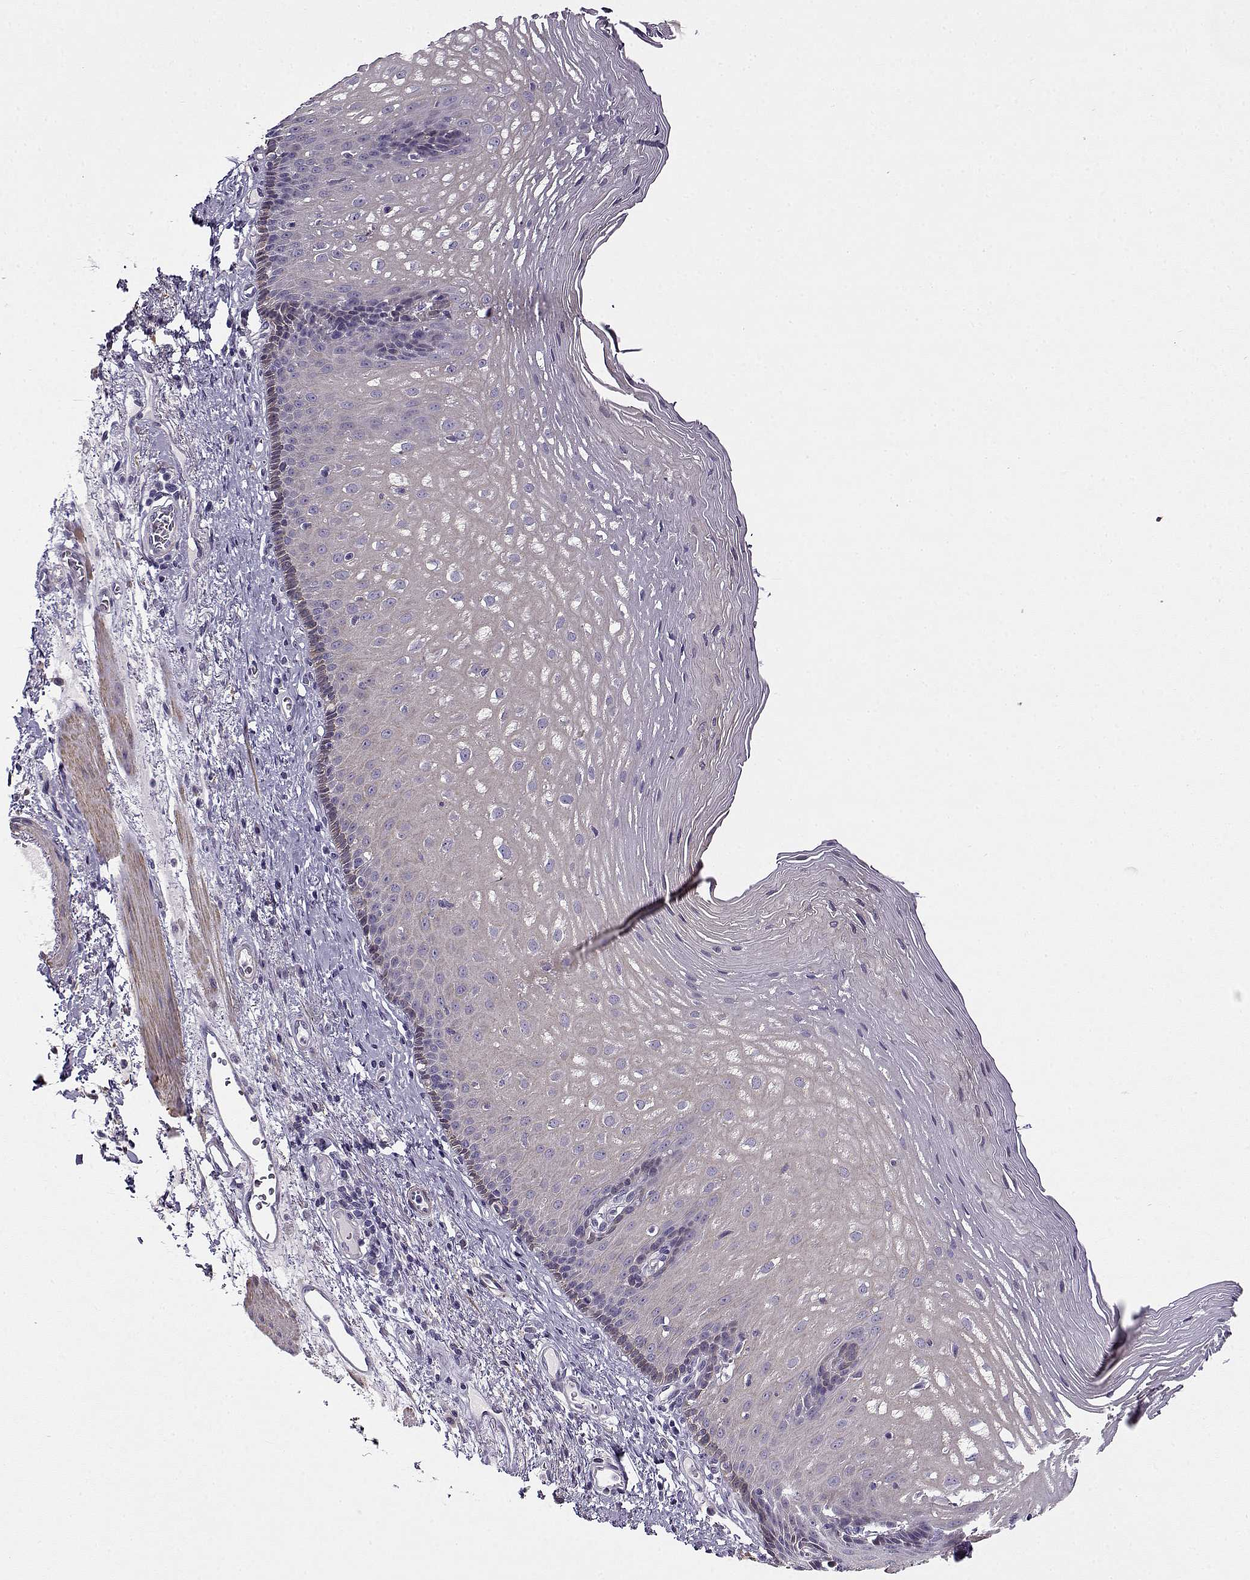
{"staining": {"intensity": "weak", "quantity": "<25%", "location": "cytoplasmic/membranous"}, "tissue": "esophagus", "cell_type": "Squamous epithelial cells", "image_type": "normal", "snomed": [{"axis": "morphology", "description": "Normal tissue, NOS"}, {"axis": "topography", "description": "Esophagus"}], "caption": "An IHC histopathology image of unremarkable esophagus is shown. There is no staining in squamous epithelial cells of esophagus. The staining is performed using DAB brown chromogen with nuclei counter-stained in using hematoxylin.", "gene": "UCP3", "patient": {"sex": "male", "age": 76}}